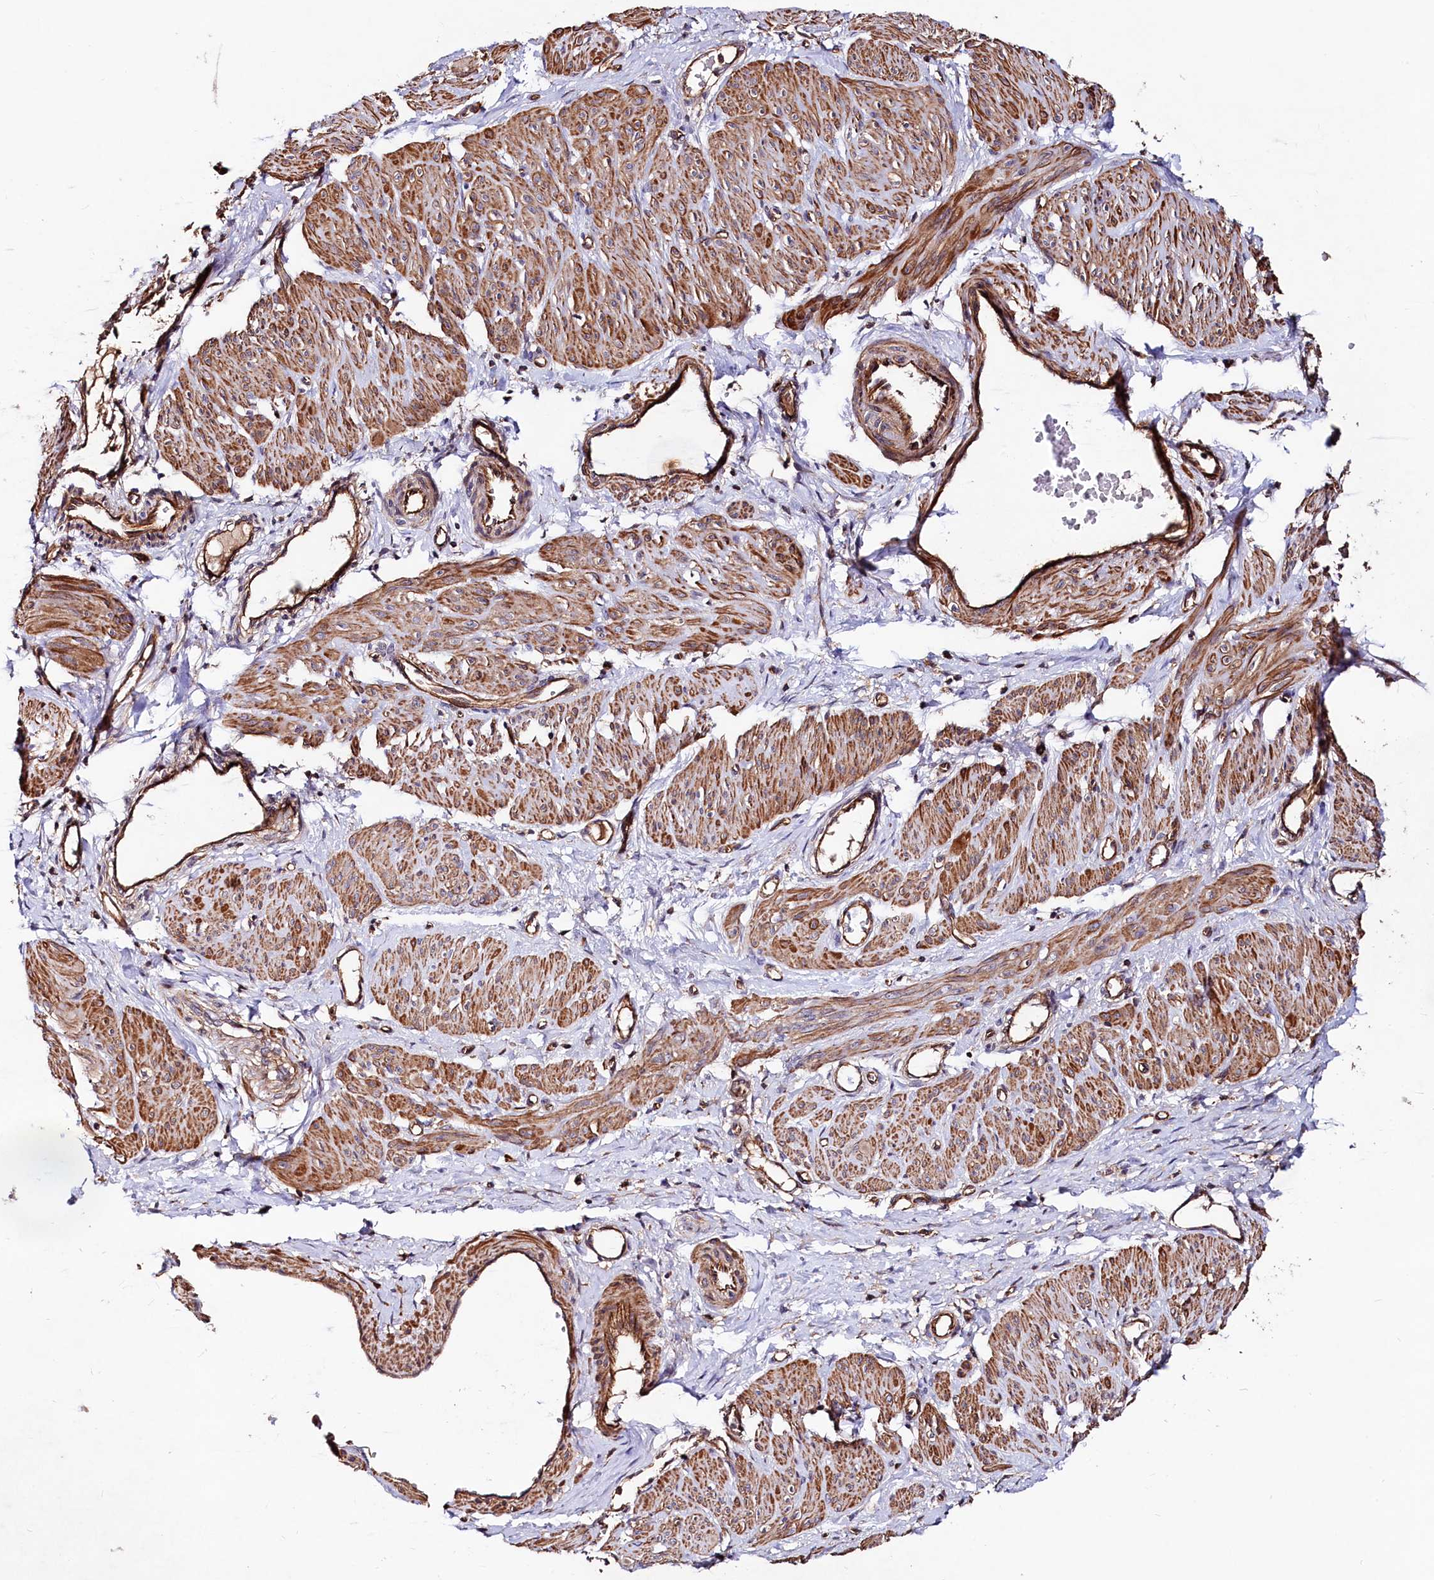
{"staining": {"intensity": "moderate", "quantity": ">75%", "location": "cytoplasmic/membranous"}, "tissue": "smooth muscle", "cell_type": "Smooth muscle cells", "image_type": "normal", "snomed": [{"axis": "morphology", "description": "Normal tissue, NOS"}, {"axis": "topography", "description": "Endometrium"}], "caption": "Protein staining shows moderate cytoplasmic/membranous positivity in about >75% of smooth muscle cells in benign smooth muscle.", "gene": "KLHDC4", "patient": {"sex": "female", "age": 33}}